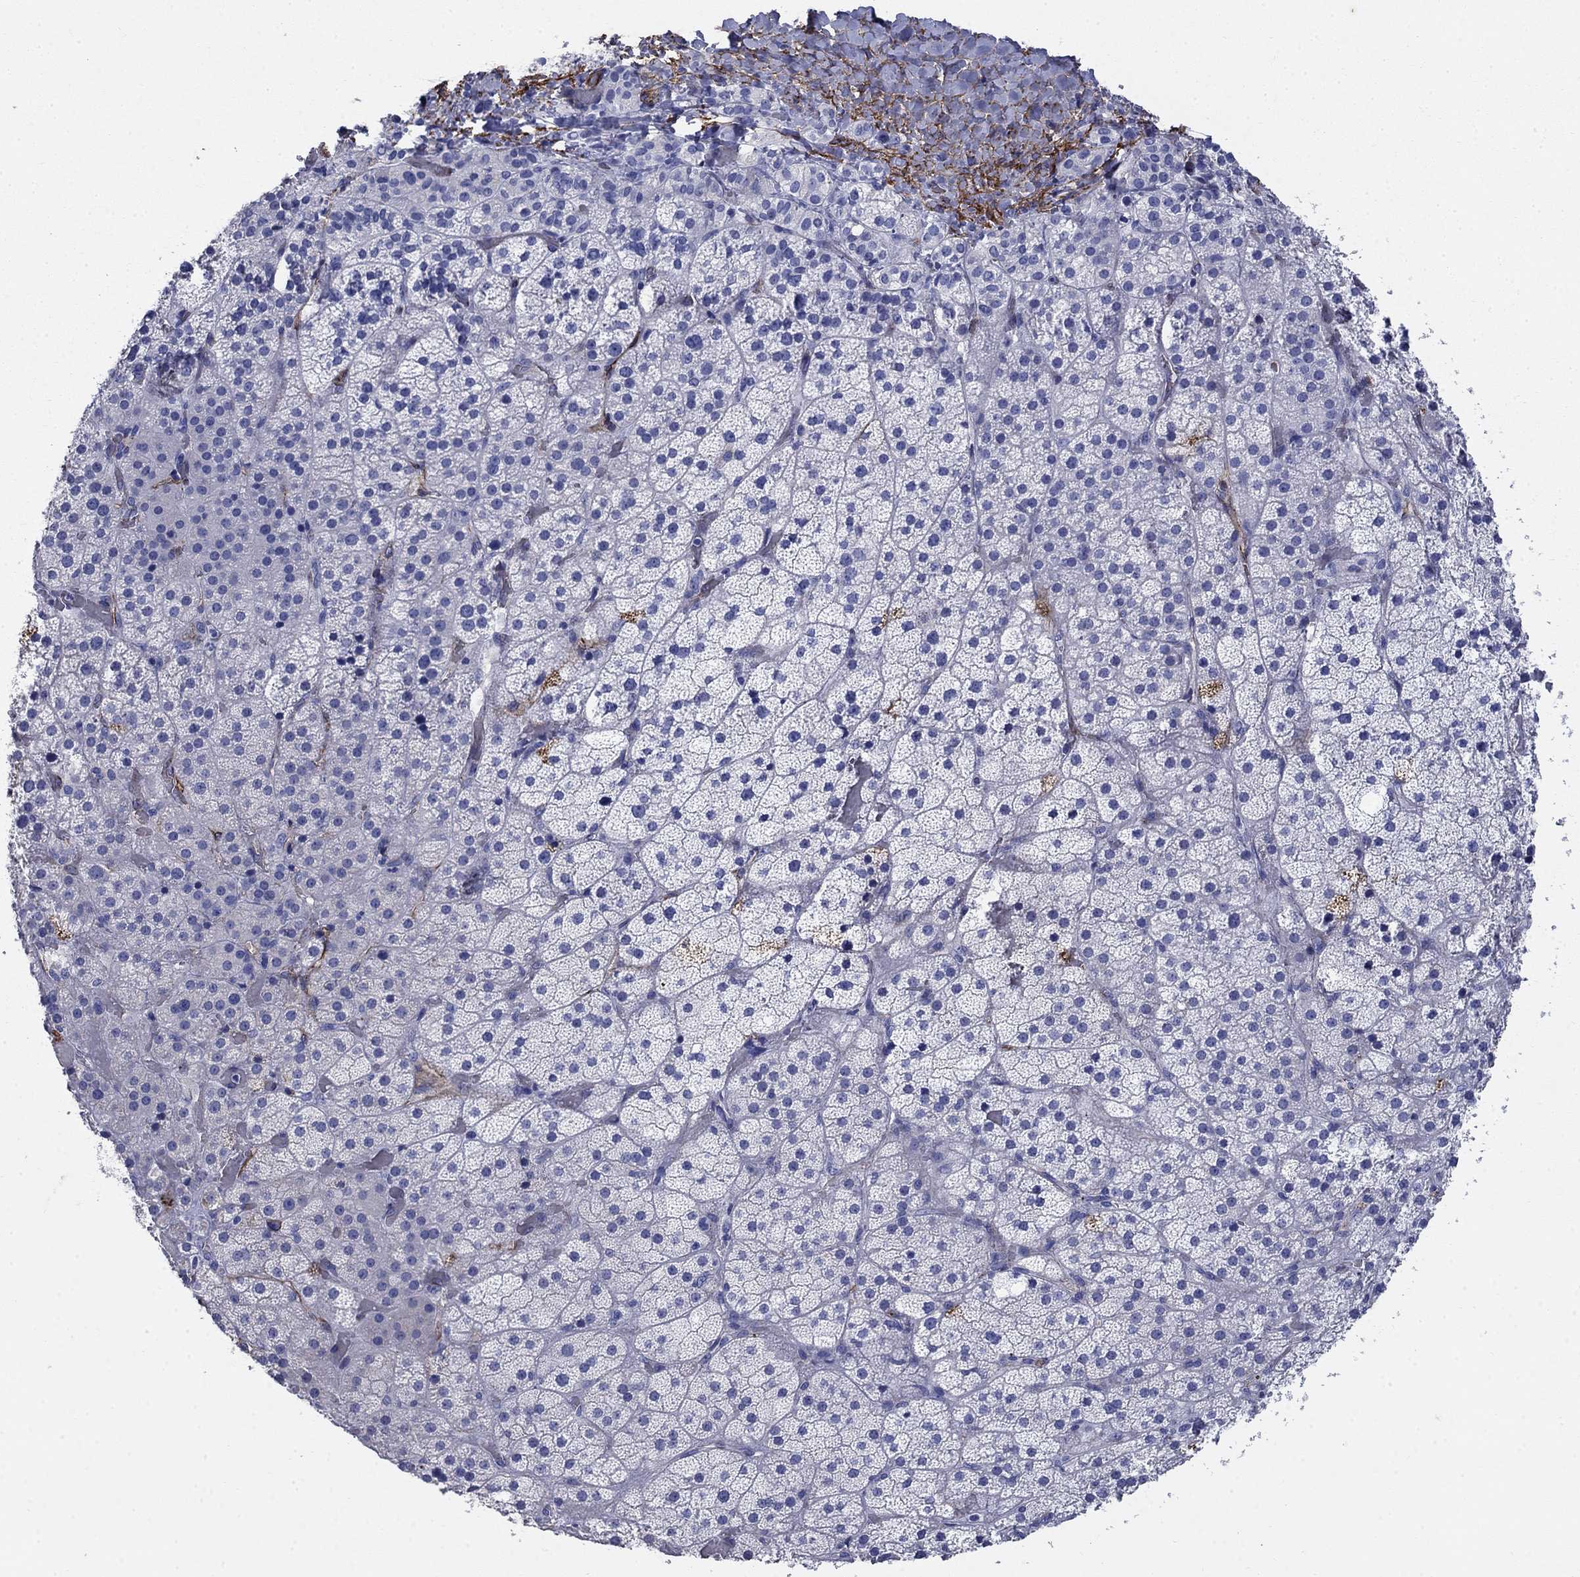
{"staining": {"intensity": "negative", "quantity": "none", "location": "none"}, "tissue": "adrenal gland", "cell_type": "Glandular cells", "image_type": "normal", "snomed": [{"axis": "morphology", "description": "Normal tissue, NOS"}, {"axis": "topography", "description": "Adrenal gland"}], "caption": "Immunohistochemistry (IHC) of unremarkable human adrenal gland reveals no expression in glandular cells.", "gene": "VTN", "patient": {"sex": "male", "age": 57}}